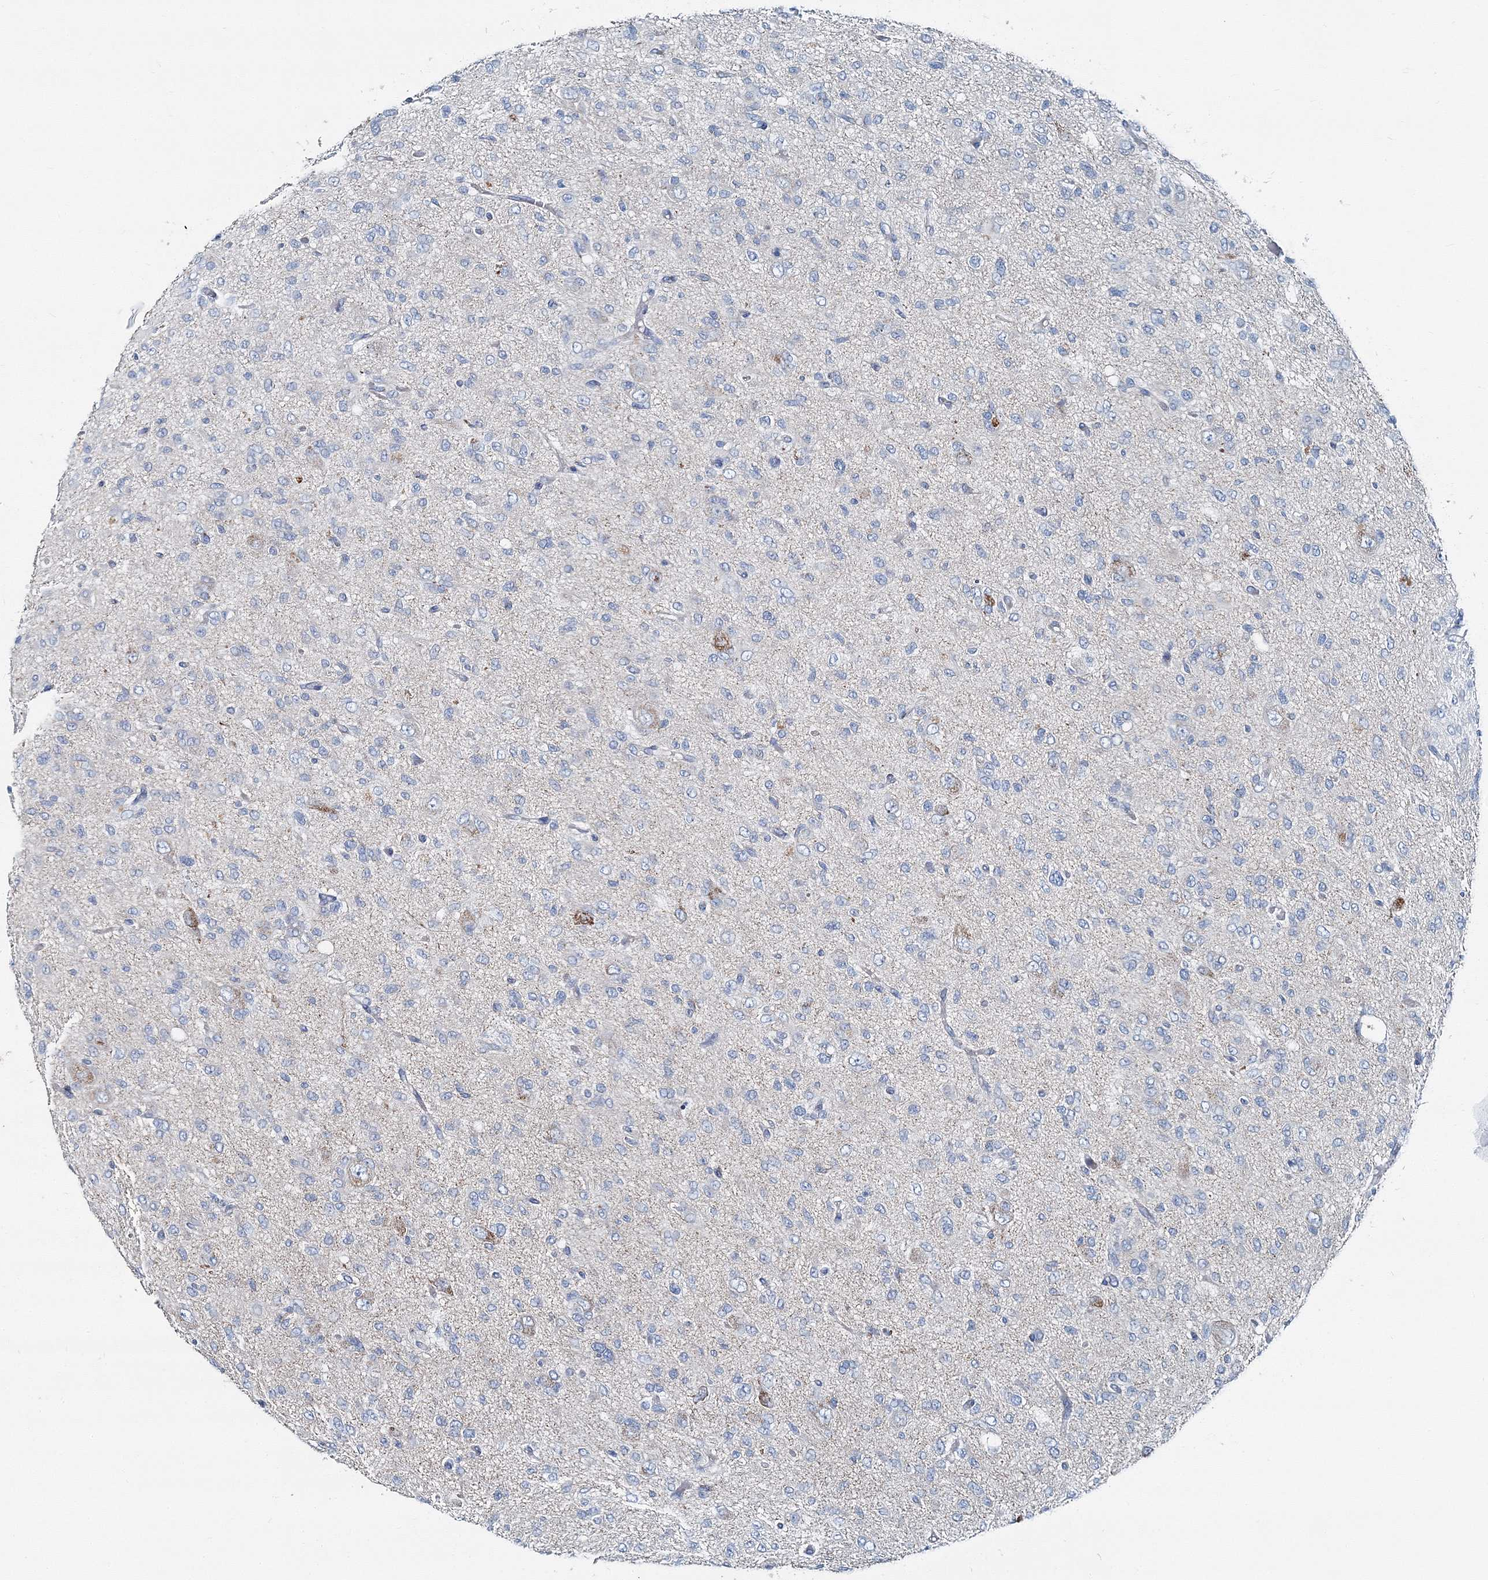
{"staining": {"intensity": "negative", "quantity": "none", "location": "none"}, "tissue": "glioma", "cell_type": "Tumor cells", "image_type": "cancer", "snomed": [{"axis": "morphology", "description": "Glioma, malignant, High grade"}, {"axis": "topography", "description": "Brain"}], "caption": "DAB (3,3'-diaminobenzidine) immunohistochemical staining of glioma shows no significant staining in tumor cells.", "gene": "GABARAPL2", "patient": {"sex": "female", "age": 59}}